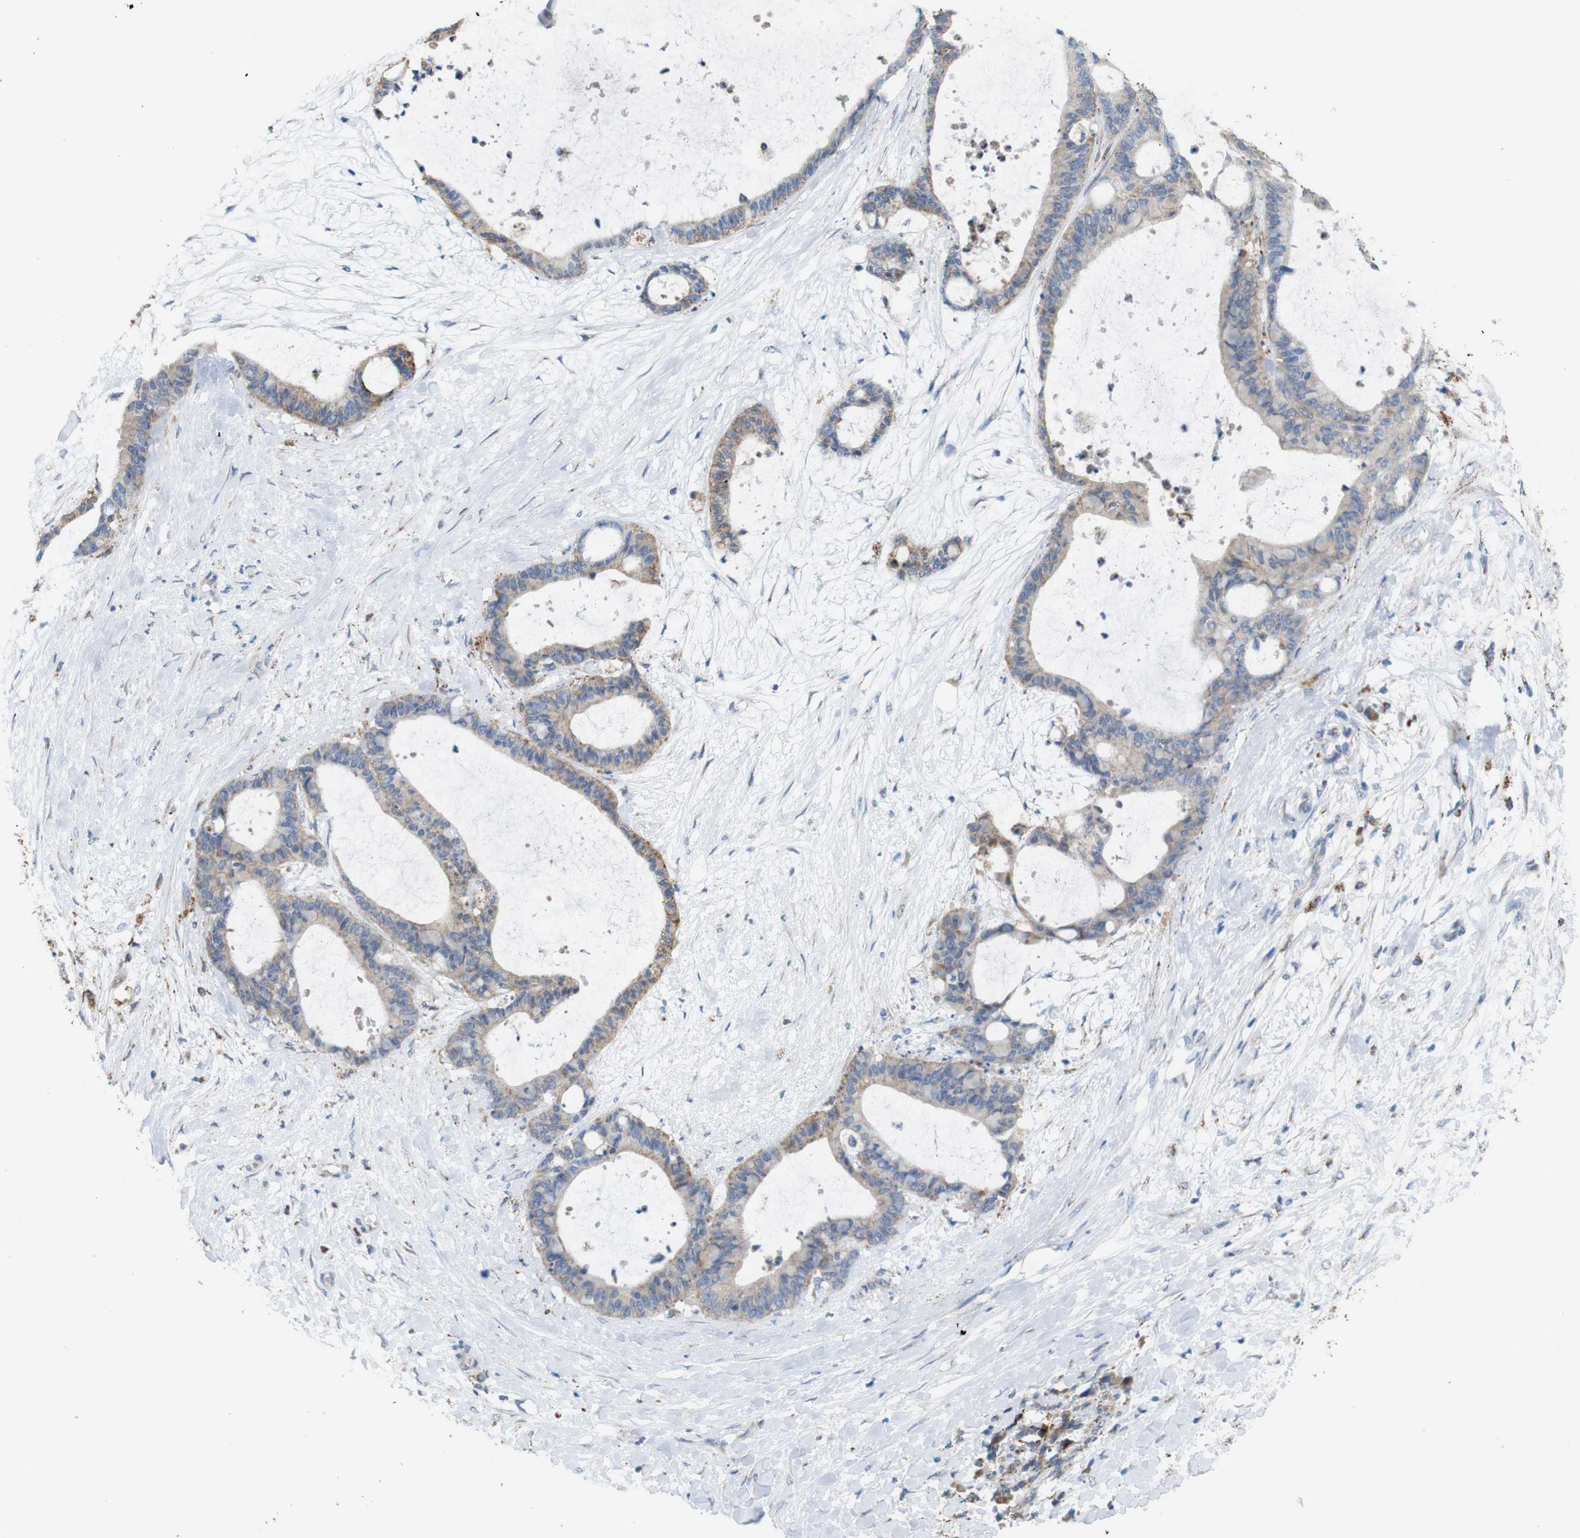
{"staining": {"intensity": "weak", "quantity": ">75%", "location": "cytoplasmic/membranous"}, "tissue": "liver cancer", "cell_type": "Tumor cells", "image_type": "cancer", "snomed": [{"axis": "morphology", "description": "Cholangiocarcinoma"}, {"axis": "topography", "description": "Liver"}], "caption": "IHC photomicrograph of neoplastic tissue: liver cholangiocarcinoma stained using IHC exhibits low levels of weak protein expression localized specifically in the cytoplasmic/membranous of tumor cells, appearing as a cytoplasmic/membranous brown color.", "gene": "PTPRR", "patient": {"sex": "female", "age": 73}}